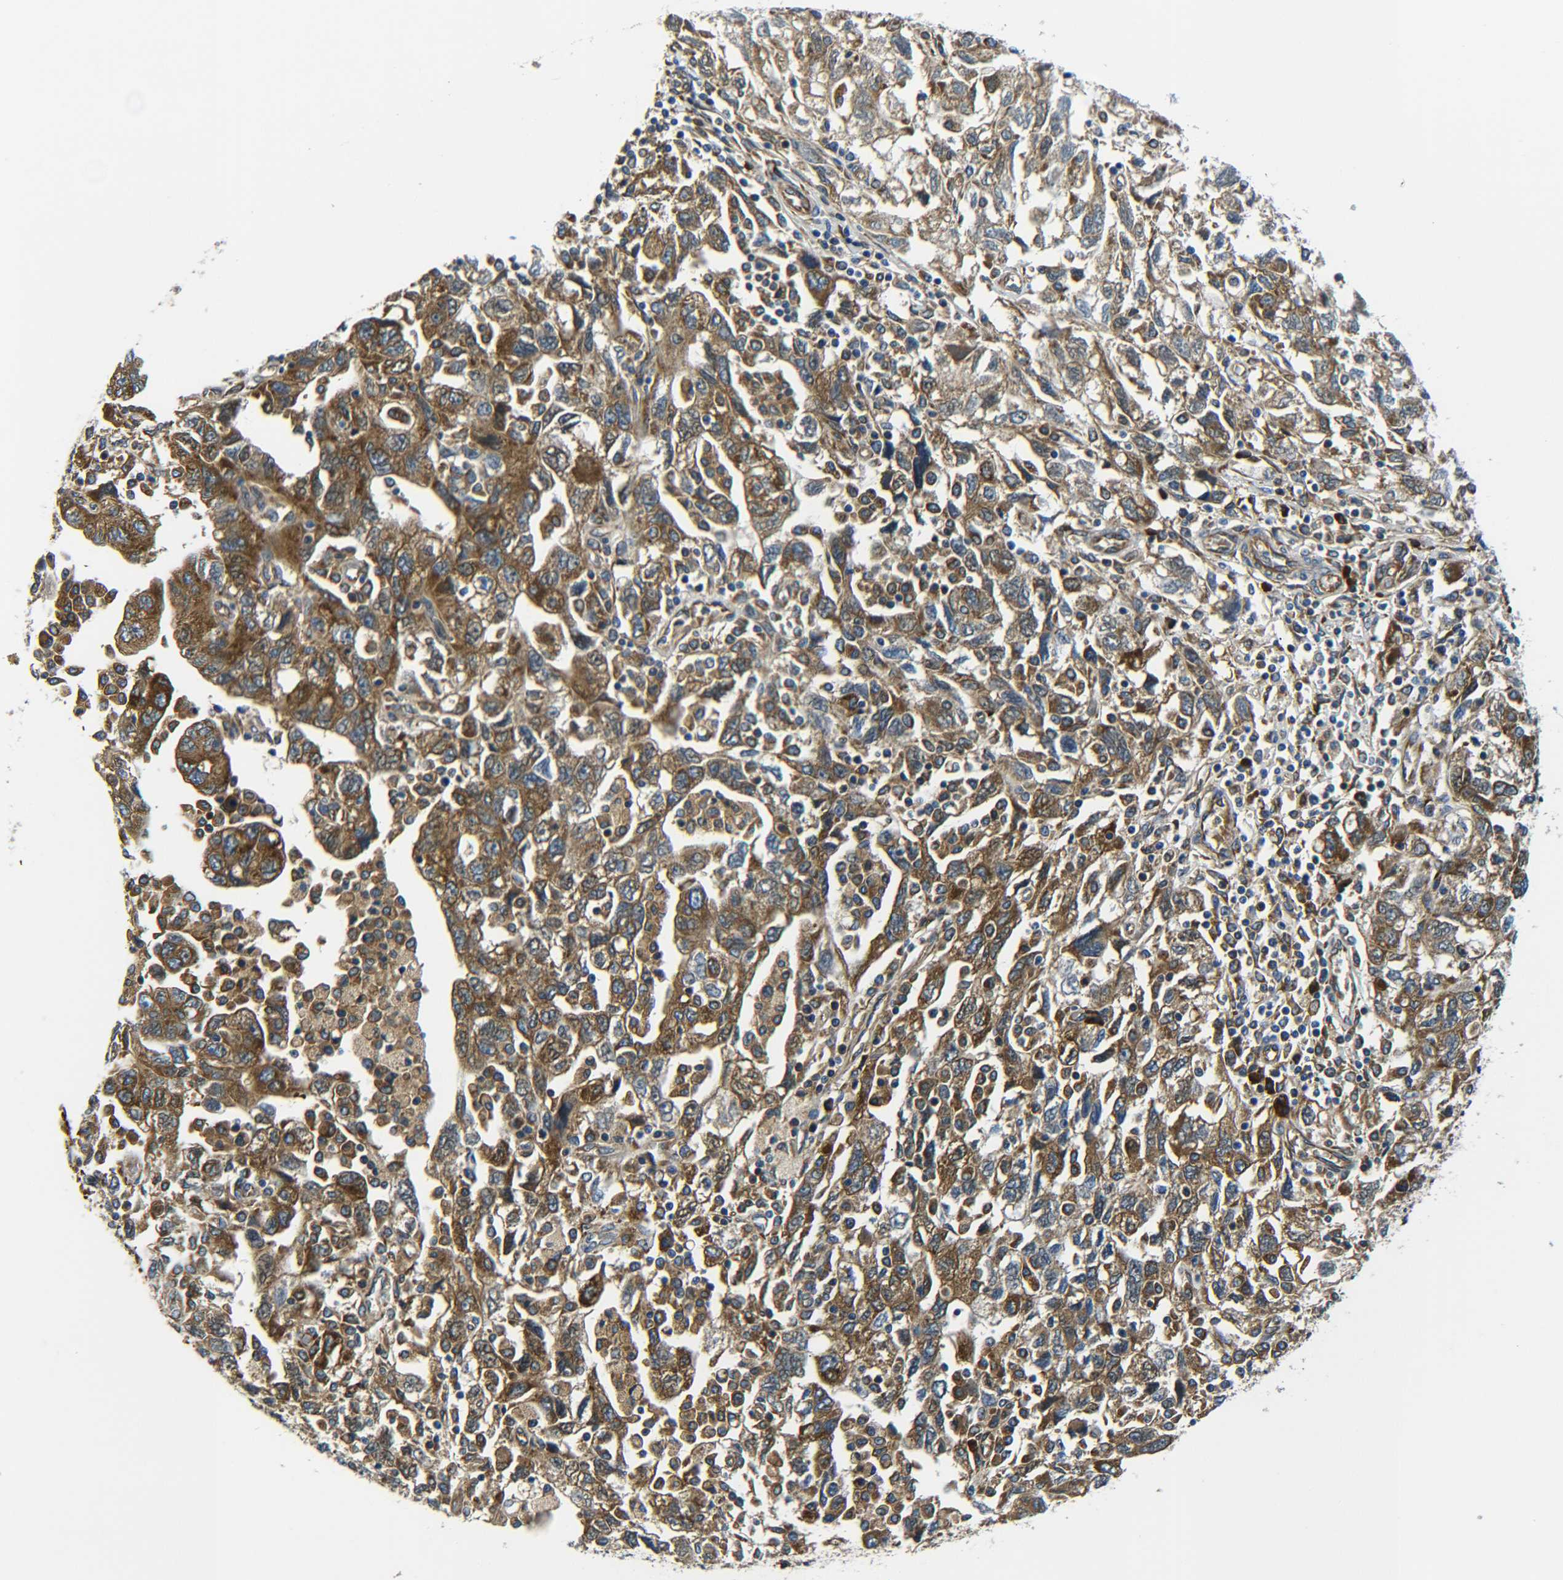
{"staining": {"intensity": "moderate", "quantity": ">75%", "location": "cytoplasmic/membranous"}, "tissue": "ovarian cancer", "cell_type": "Tumor cells", "image_type": "cancer", "snomed": [{"axis": "morphology", "description": "Carcinoma, NOS"}, {"axis": "morphology", "description": "Cystadenocarcinoma, serous, NOS"}, {"axis": "topography", "description": "Ovary"}], "caption": "An immunohistochemistry histopathology image of tumor tissue is shown. Protein staining in brown shows moderate cytoplasmic/membranous positivity in ovarian cancer within tumor cells.", "gene": "PREB", "patient": {"sex": "female", "age": 69}}